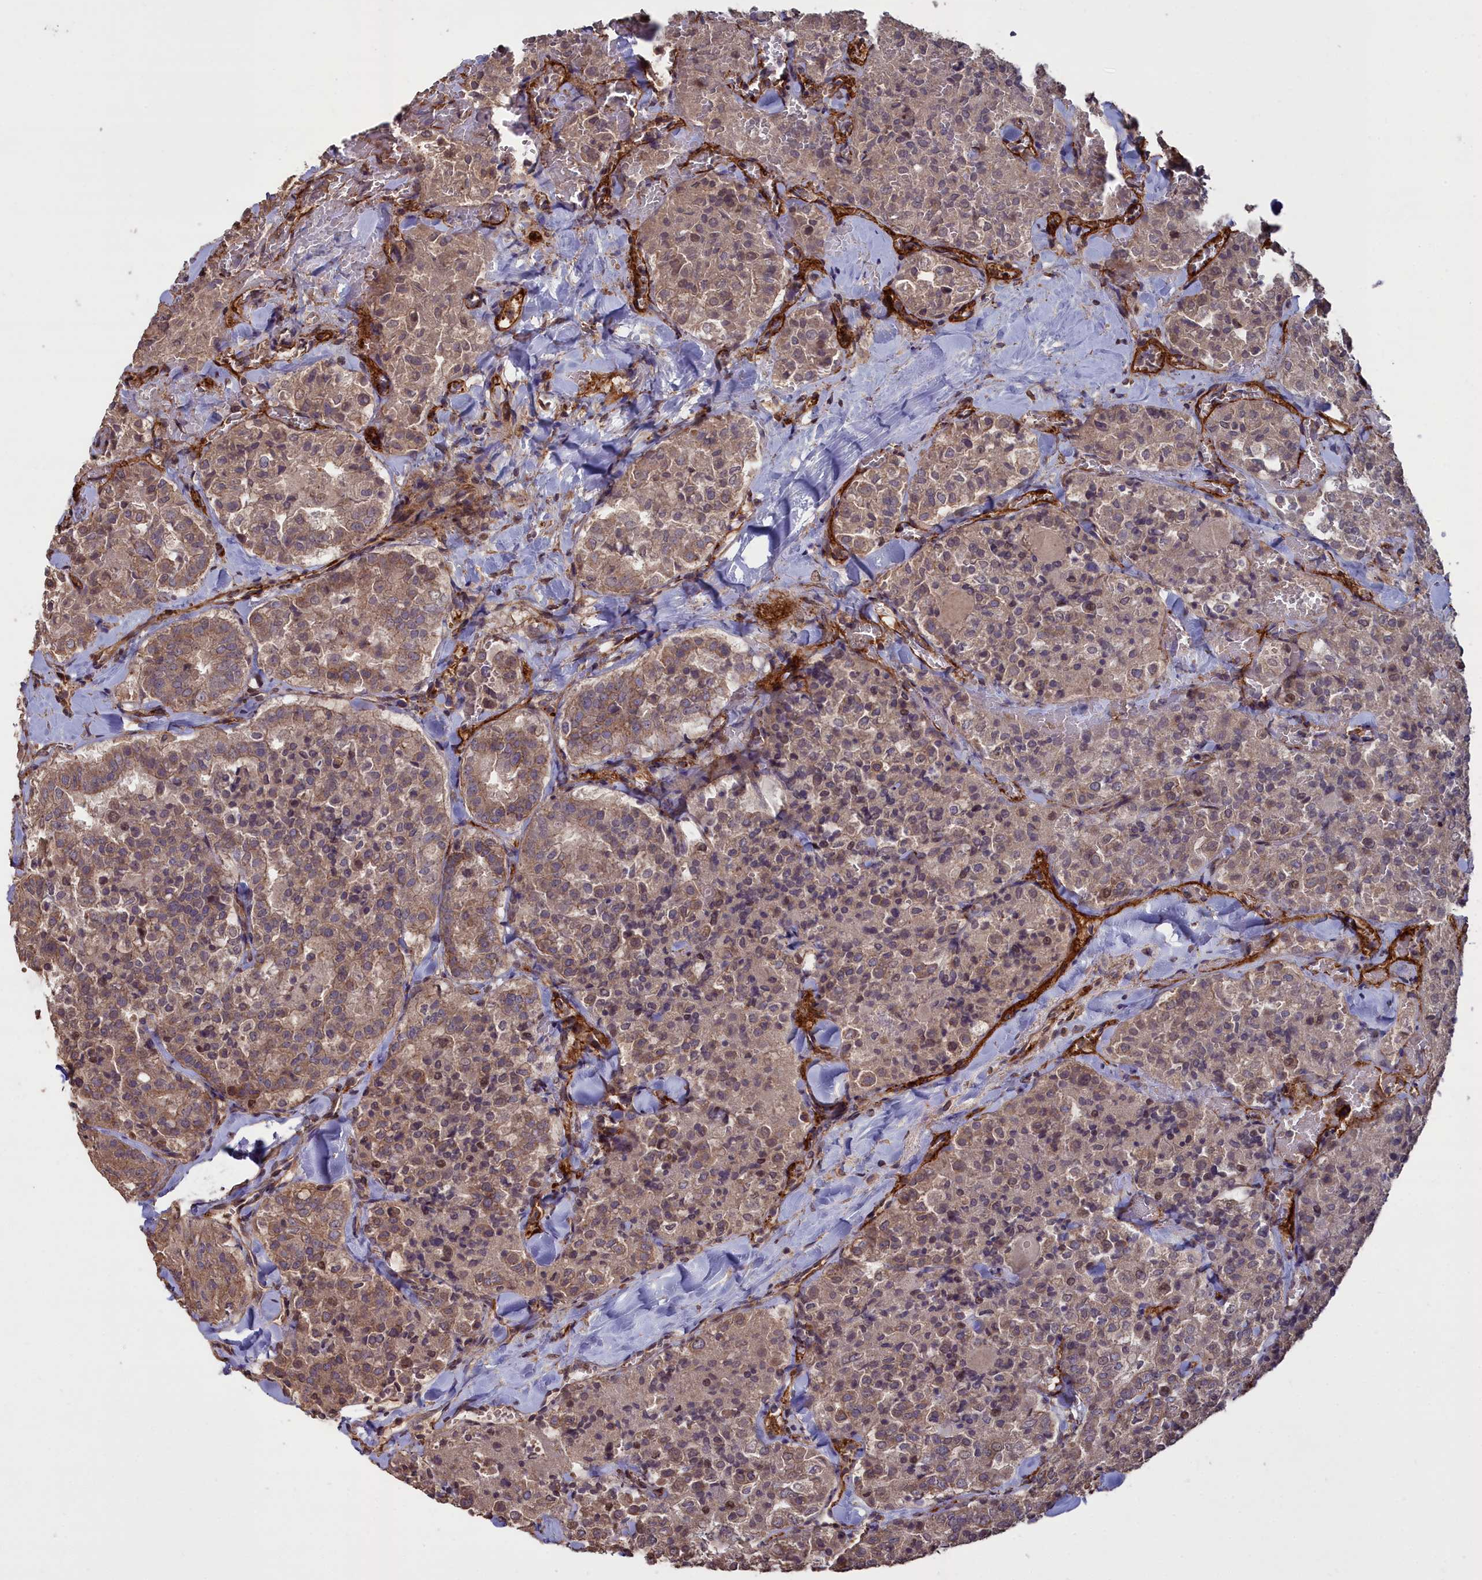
{"staining": {"intensity": "weak", "quantity": ">75%", "location": "cytoplasmic/membranous,nuclear"}, "tissue": "thyroid cancer", "cell_type": "Tumor cells", "image_type": "cancer", "snomed": [{"axis": "morphology", "description": "Follicular adenoma carcinoma, NOS"}, {"axis": "topography", "description": "Thyroid gland"}], "caption": "An immunohistochemistry photomicrograph of neoplastic tissue is shown. Protein staining in brown highlights weak cytoplasmic/membranous and nuclear positivity in thyroid follicular adenoma carcinoma within tumor cells.", "gene": "ATP6V0A2", "patient": {"sex": "male", "age": 75}}